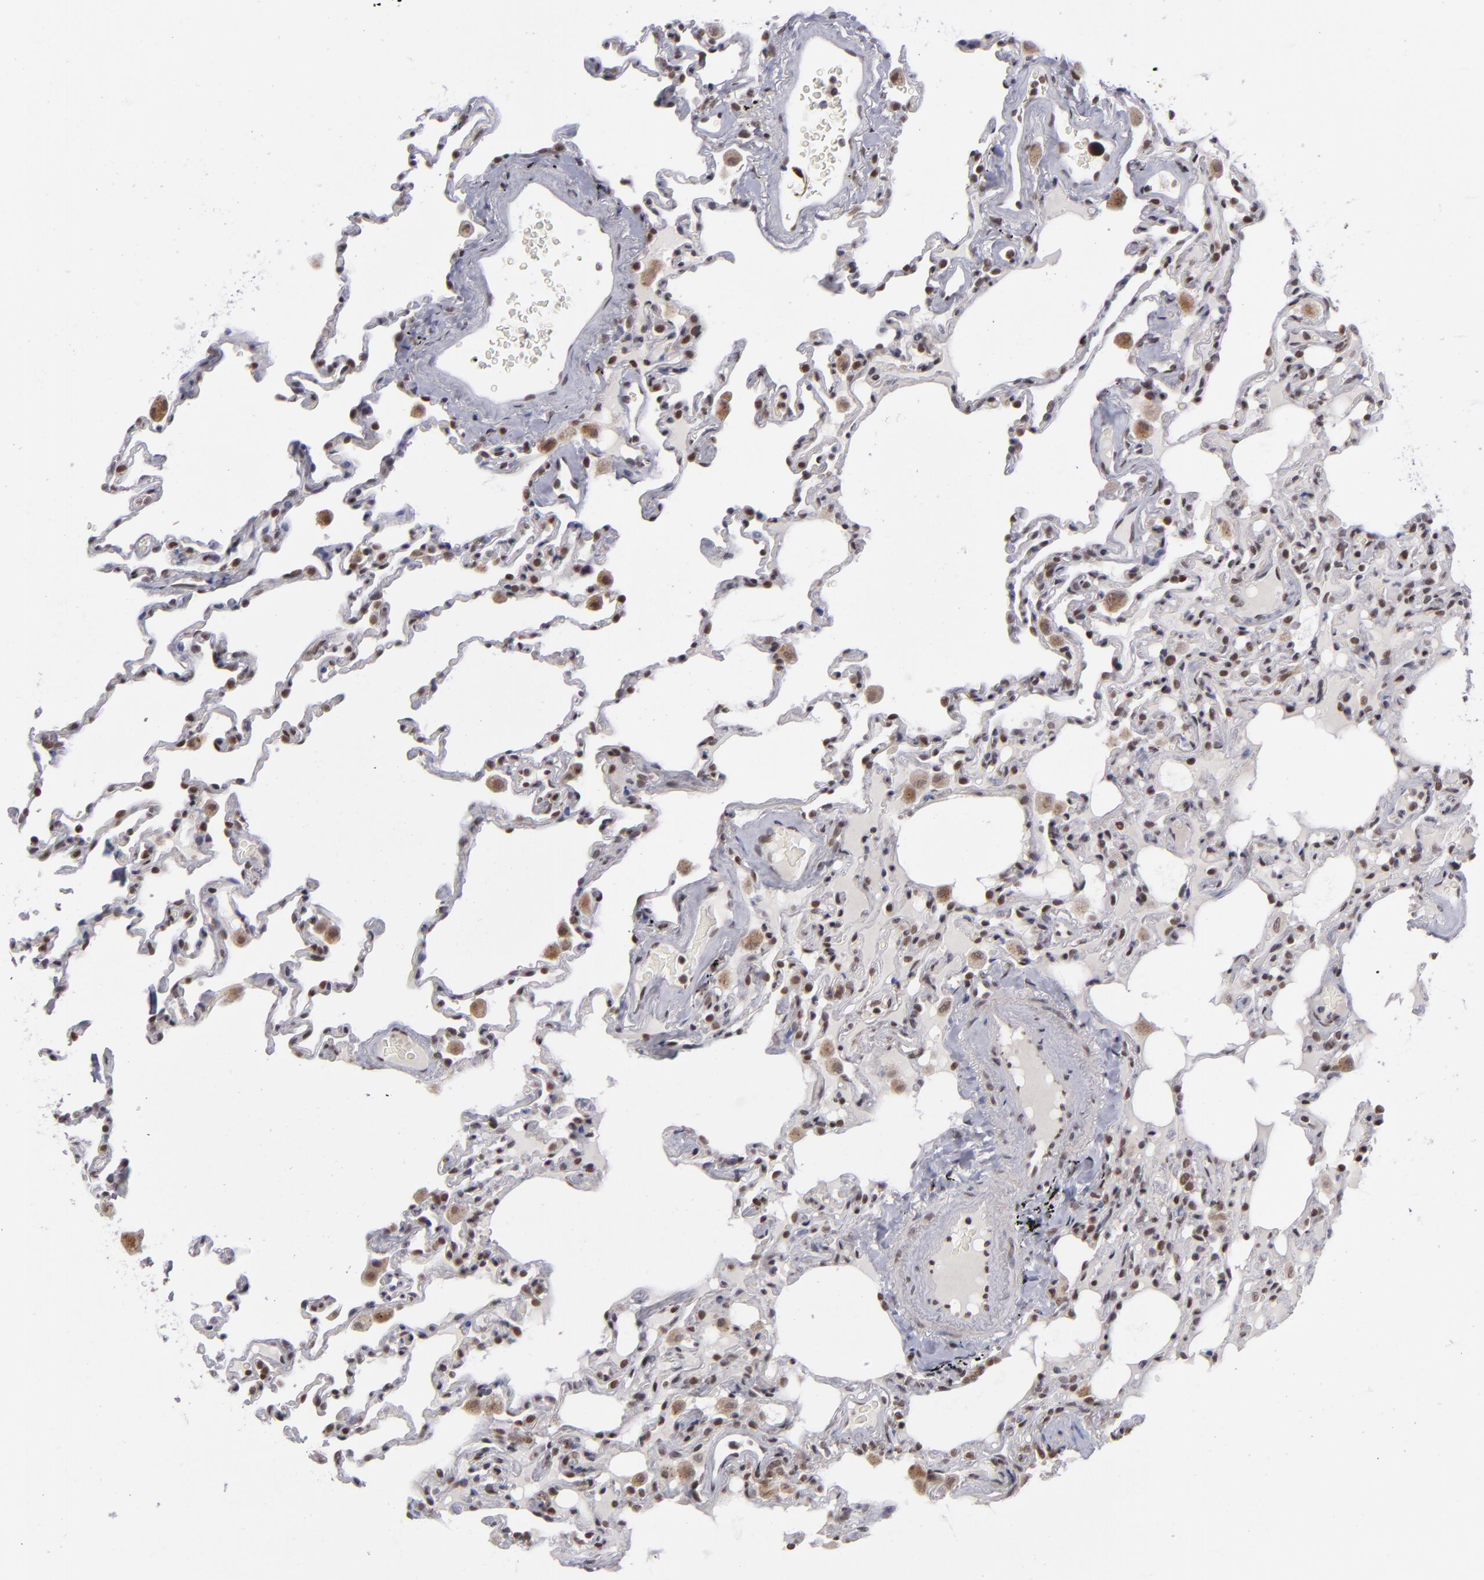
{"staining": {"intensity": "weak", "quantity": "25%-75%", "location": "nuclear"}, "tissue": "lung", "cell_type": "Alveolar cells", "image_type": "normal", "snomed": [{"axis": "morphology", "description": "Normal tissue, NOS"}, {"axis": "topography", "description": "Lung"}], "caption": "The micrograph exhibits a brown stain indicating the presence of a protein in the nuclear of alveolar cells in lung. The staining was performed using DAB, with brown indicating positive protein expression. Nuclei are stained blue with hematoxylin.", "gene": "MLLT3", "patient": {"sex": "male", "age": 59}}